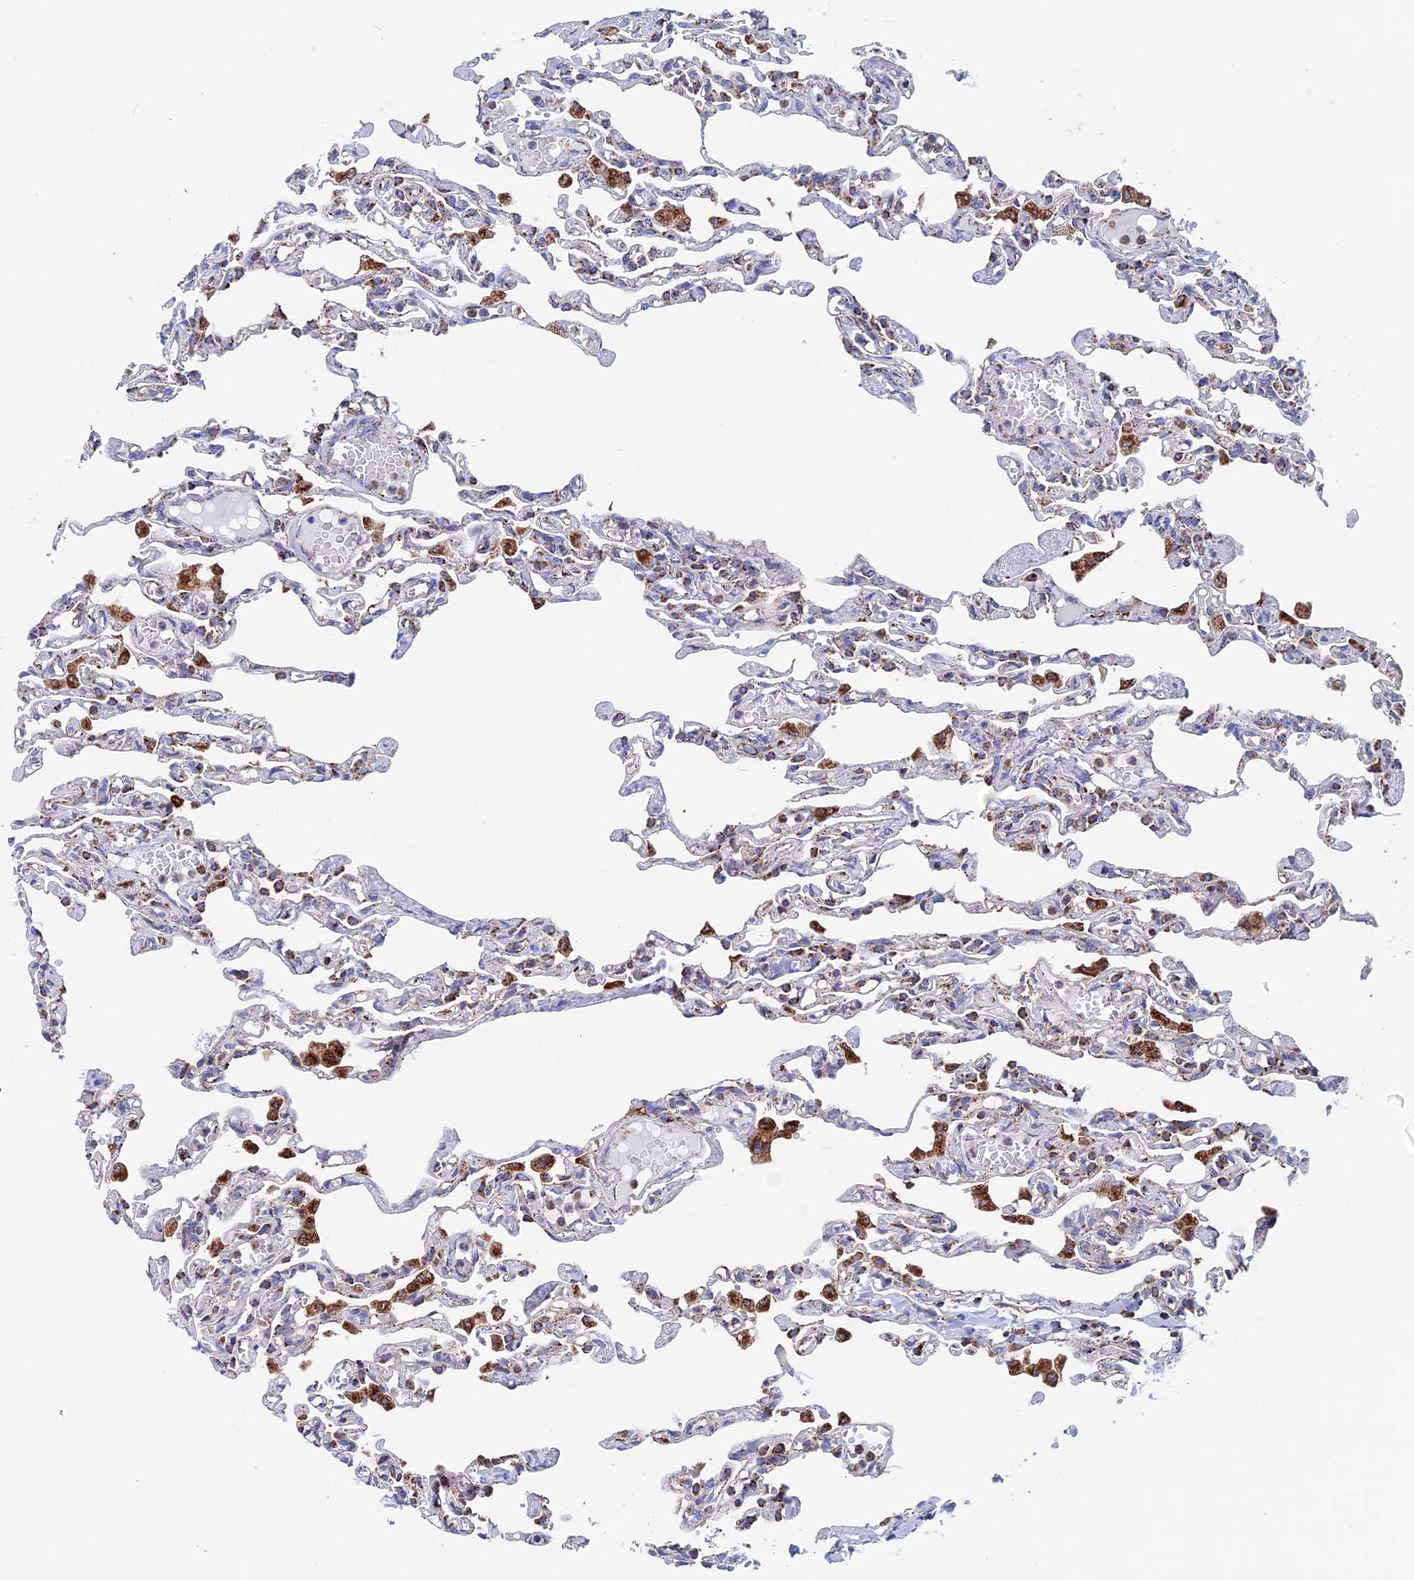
{"staining": {"intensity": "negative", "quantity": "none", "location": "none"}, "tissue": "lung", "cell_type": "Alveolar cells", "image_type": "normal", "snomed": [{"axis": "morphology", "description": "Normal tissue, NOS"}, {"axis": "topography", "description": "Lung"}], "caption": "DAB (3,3'-diaminobenzidine) immunohistochemical staining of benign human lung reveals no significant staining in alveolar cells. (Brightfield microscopy of DAB (3,3'-diaminobenzidine) immunohistochemistry at high magnification).", "gene": "WDR83", "patient": {"sex": "male", "age": 21}}